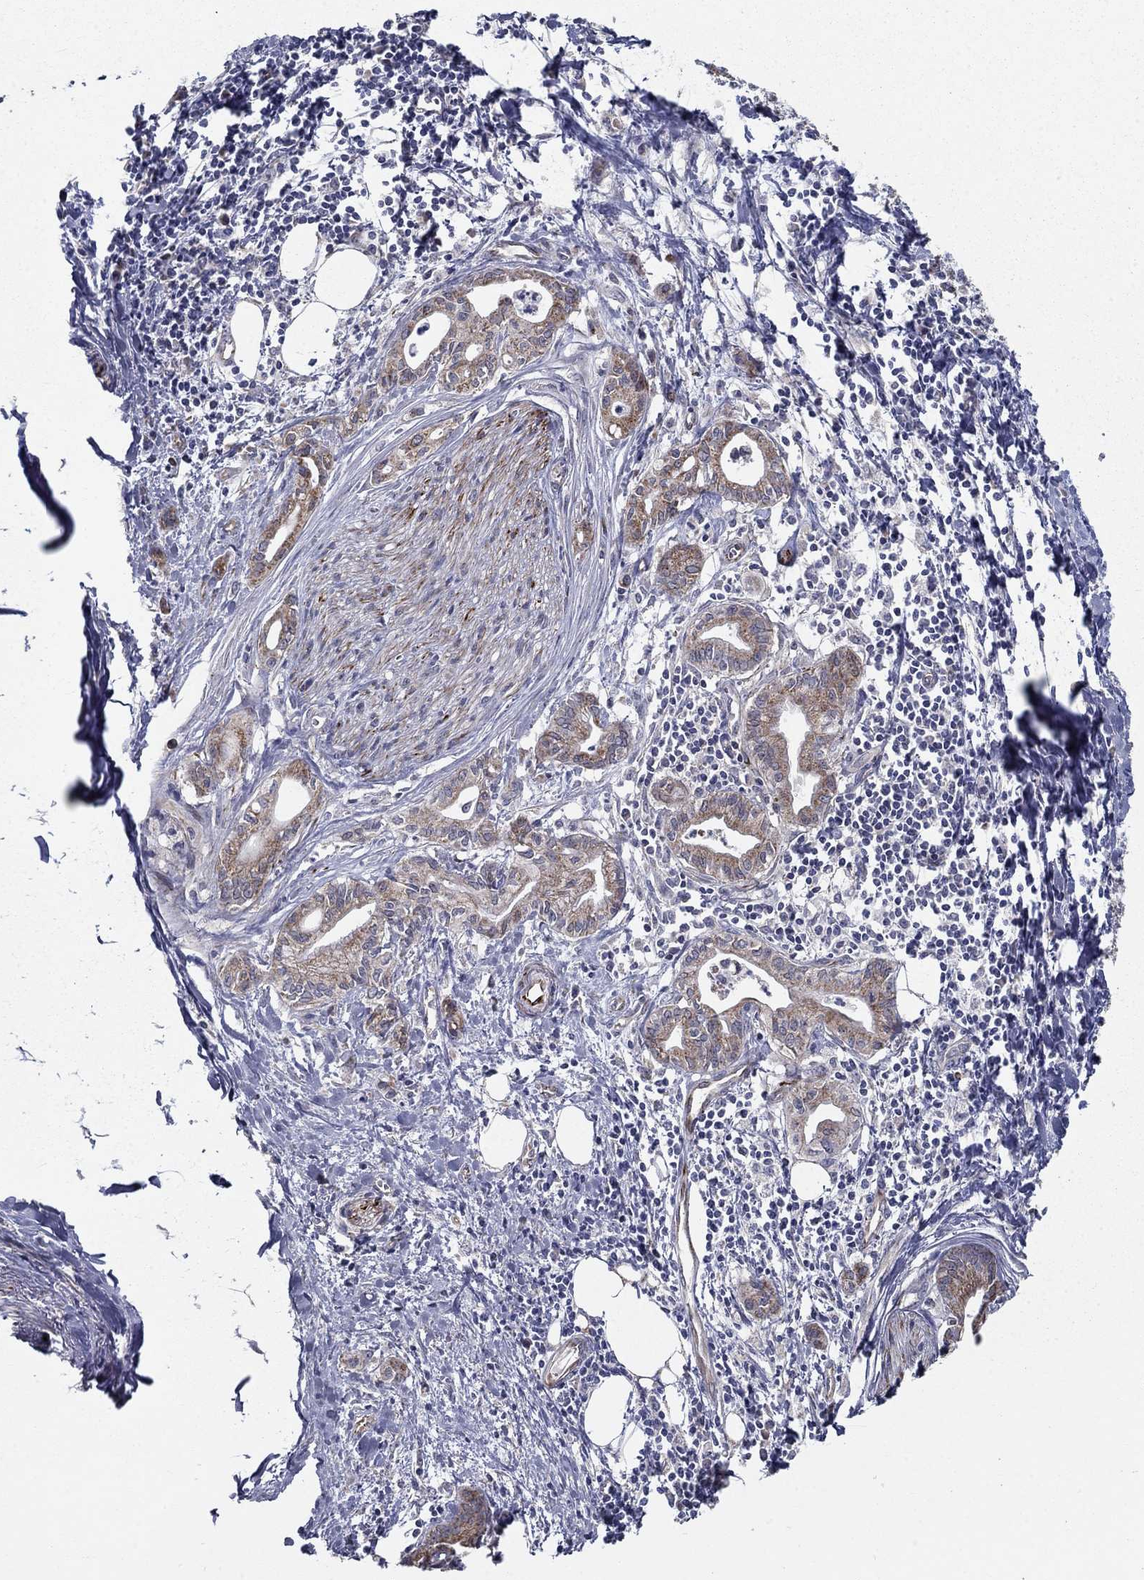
{"staining": {"intensity": "strong", "quantity": "<25%", "location": "cytoplasmic/membranous"}, "tissue": "pancreatic cancer", "cell_type": "Tumor cells", "image_type": "cancer", "snomed": [{"axis": "morphology", "description": "Adenocarcinoma, NOS"}, {"axis": "topography", "description": "Pancreas"}], "caption": "Immunohistochemical staining of adenocarcinoma (pancreatic) demonstrates medium levels of strong cytoplasmic/membranous protein staining in about <25% of tumor cells.", "gene": "LACTB2", "patient": {"sex": "male", "age": 71}}